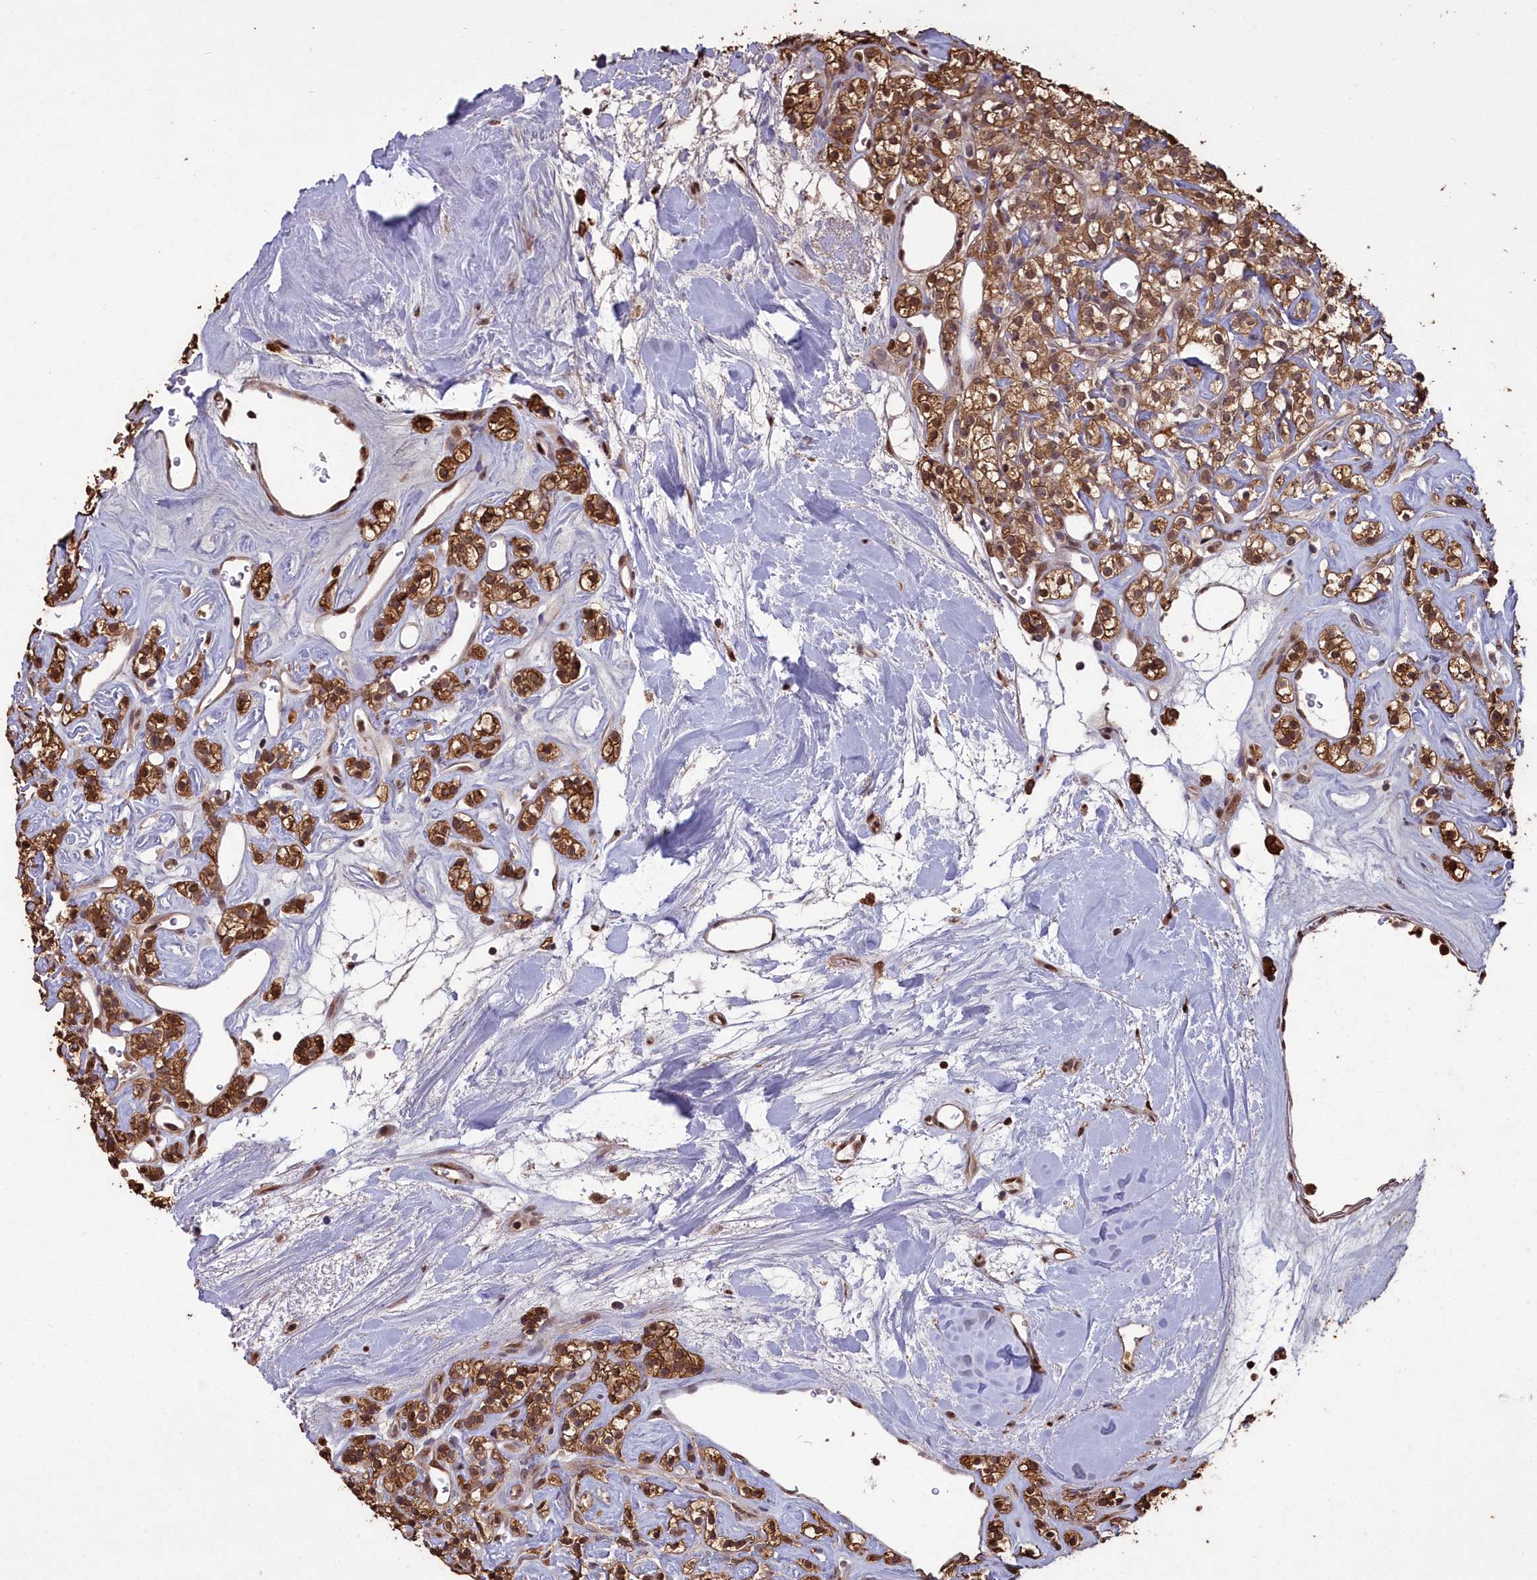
{"staining": {"intensity": "moderate", "quantity": ">75%", "location": "cytoplasmic/membranous,nuclear"}, "tissue": "renal cancer", "cell_type": "Tumor cells", "image_type": "cancer", "snomed": [{"axis": "morphology", "description": "Adenocarcinoma, NOS"}, {"axis": "topography", "description": "Kidney"}], "caption": "Tumor cells show medium levels of moderate cytoplasmic/membranous and nuclear expression in about >75% of cells in adenocarcinoma (renal).", "gene": "GAPDH", "patient": {"sex": "male", "age": 77}}